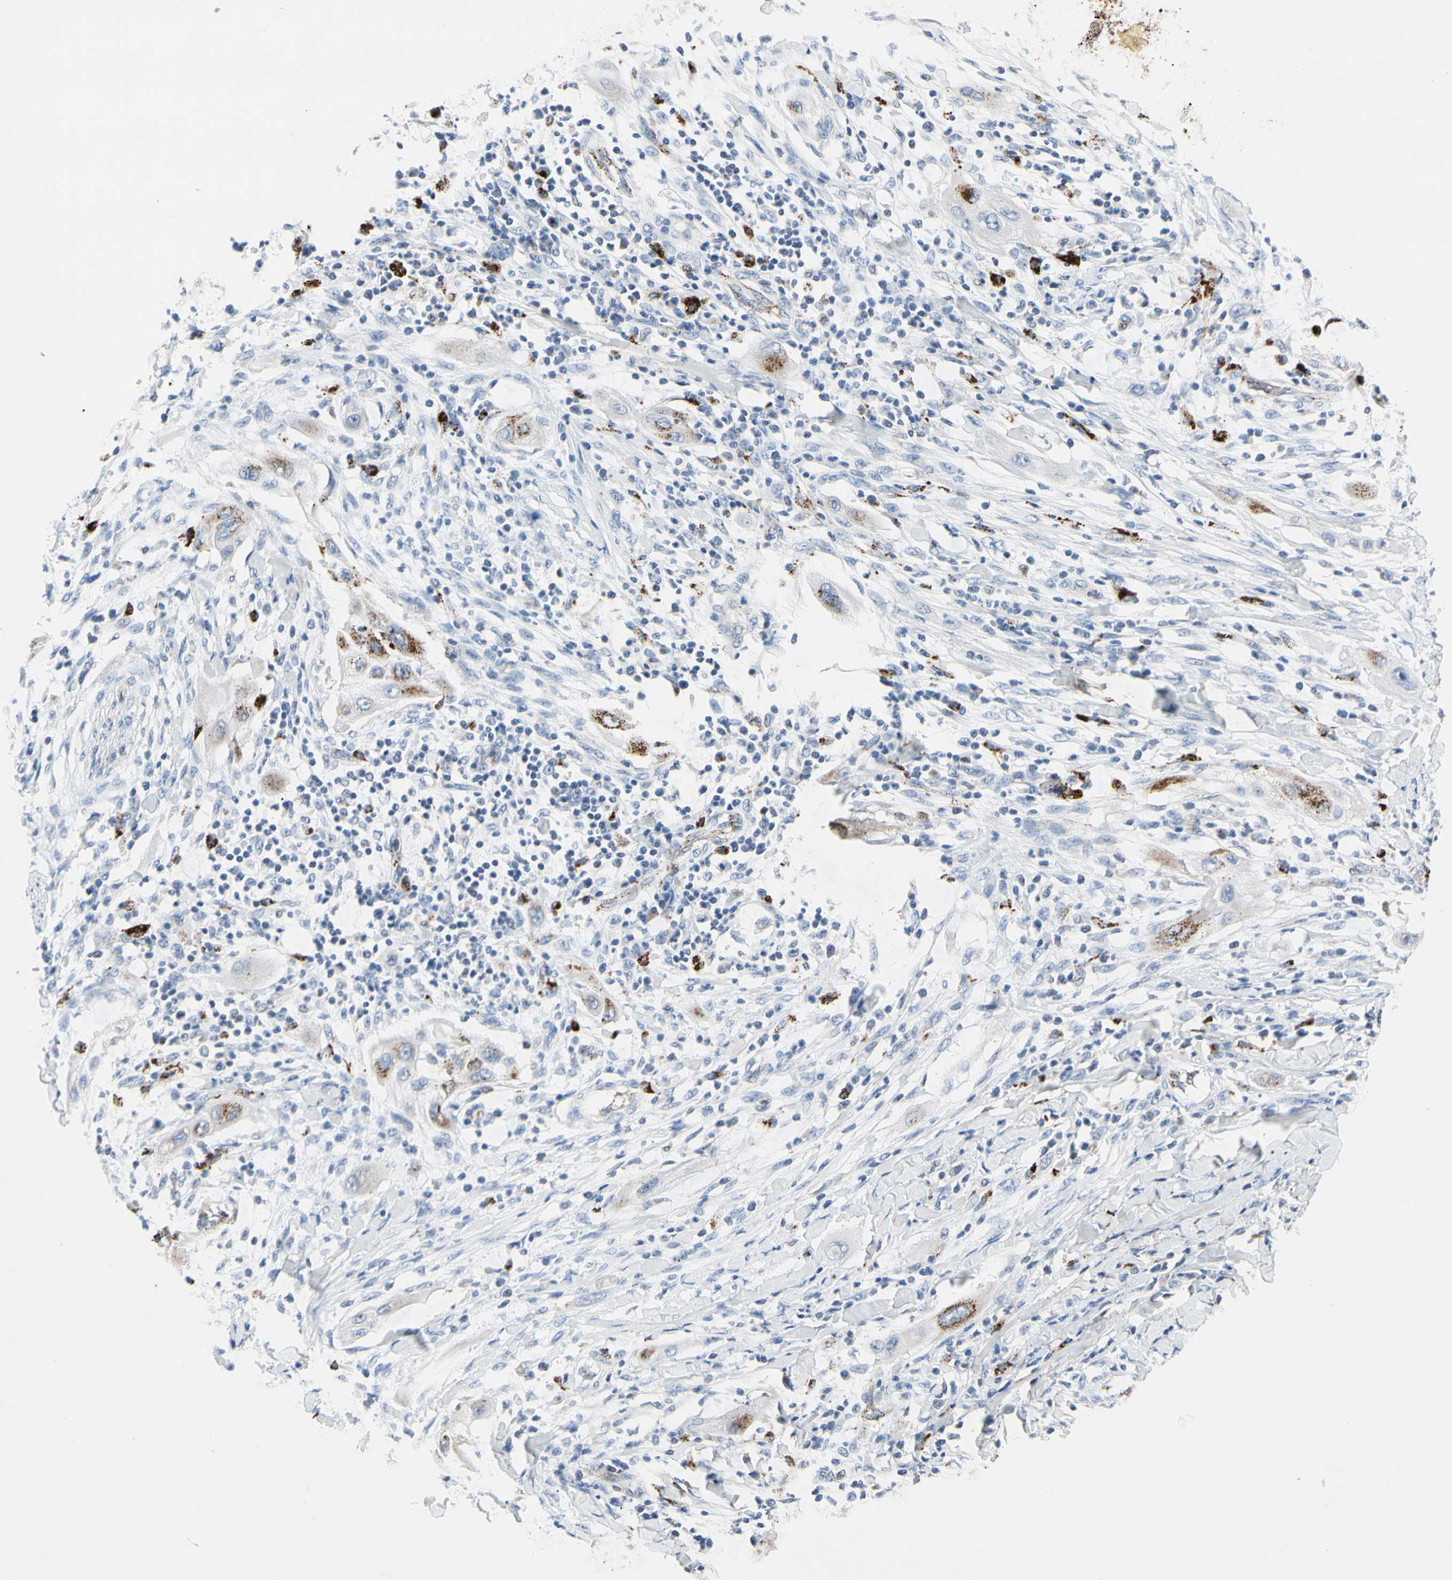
{"staining": {"intensity": "strong", "quantity": "<25%", "location": "cytoplasmic/membranous"}, "tissue": "lung cancer", "cell_type": "Tumor cells", "image_type": "cancer", "snomed": [{"axis": "morphology", "description": "Squamous cell carcinoma, NOS"}, {"axis": "topography", "description": "Lung"}], "caption": "Strong cytoplasmic/membranous expression is identified in about <25% of tumor cells in squamous cell carcinoma (lung).", "gene": "RETSAT", "patient": {"sex": "female", "age": 47}}